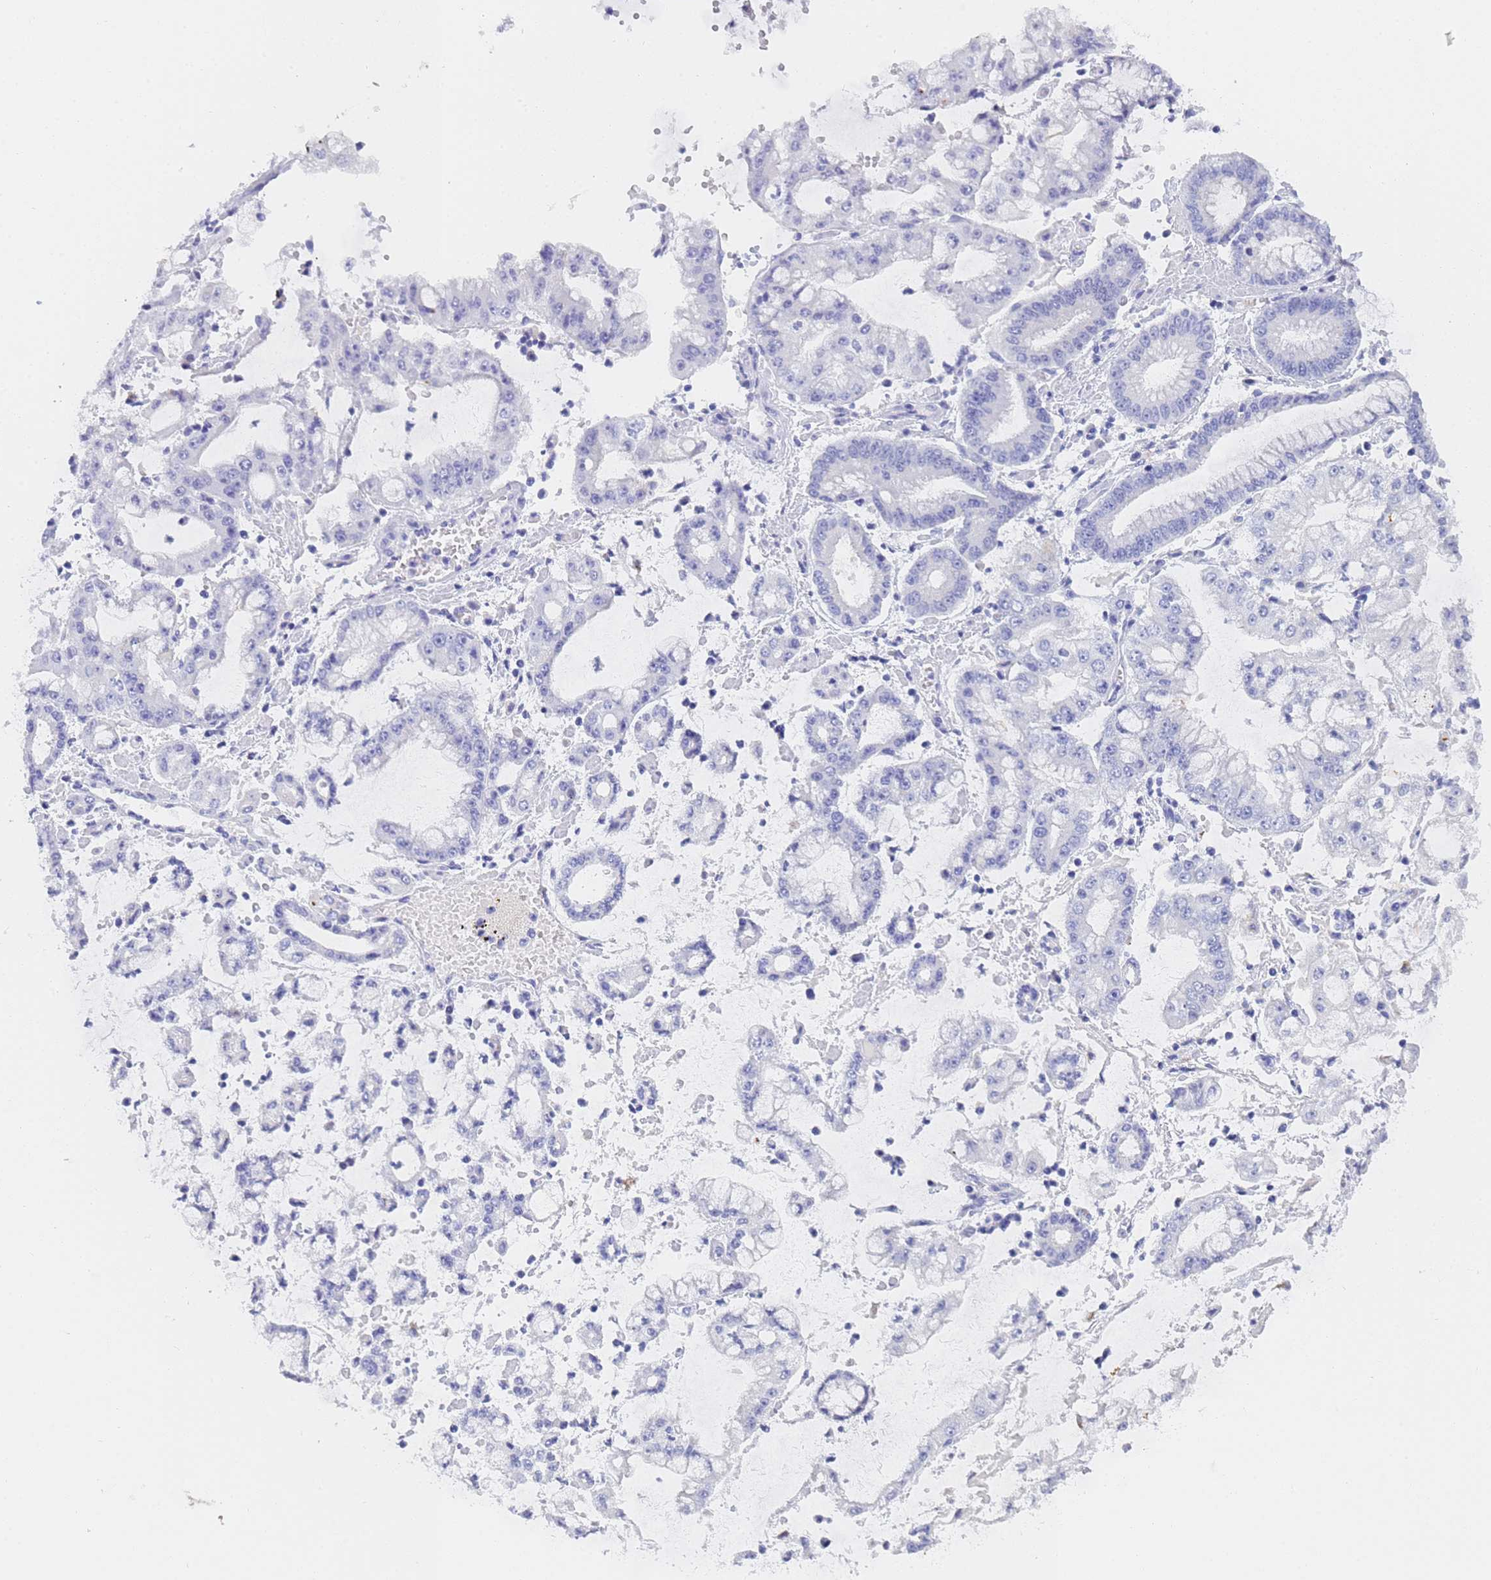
{"staining": {"intensity": "negative", "quantity": "none", "location": "none"}, "tissue": "stomach cancer", "cell_type": "Tumor cells", "image_type": "cancer", "snomed": [{"axis": "morphology", "description": "Adenocarcinoma, NOS"}, {"axis": "topography", "description": "Stomach"}], "caption": "Immunohistochemistry of stomach adenocarcinoma displays no positivity in tumor cells.", "gene": "STATH", "patient": {"sex": "male", "age": 76}}